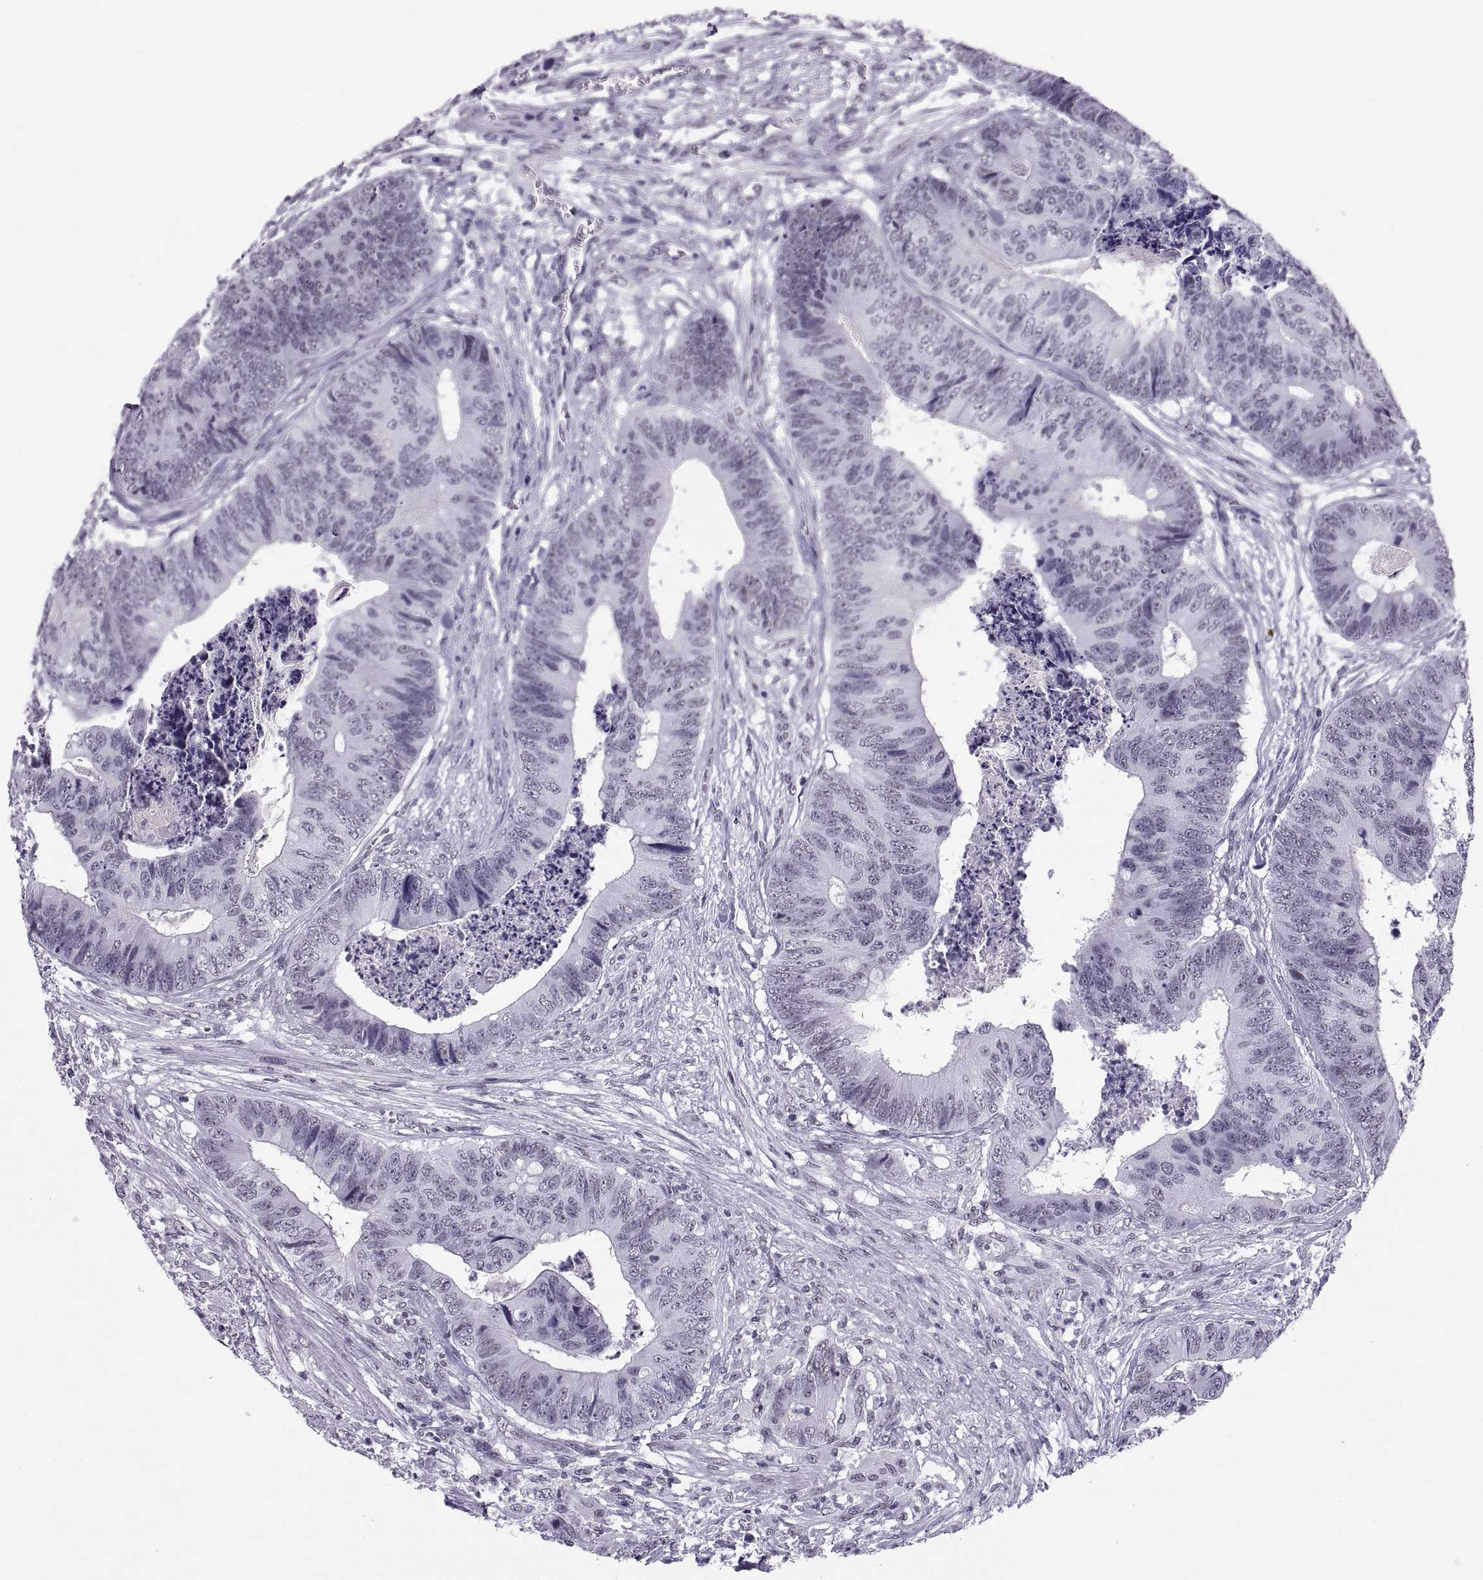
{"staining": {"intensity": "negative", "quantity": "none", "location": "none"}, "tissue": "colorectal cancer", "cell_type": "Tumor cells", "image_type": "cancer", "snomed": [{"axis": "morphology", "description": "Adenocarcinoma, NOS"}, {"axis": "topography", "description": "Colon"}], "caption": "High power microscopy image of an immunohistochemistry (IHC) photomicrograph of colorectal adenocarcinoma, revealing no significant expression in tumor cells.", "gene": "NEUROD6", "patient": {"sex": "male", "age": 84}}